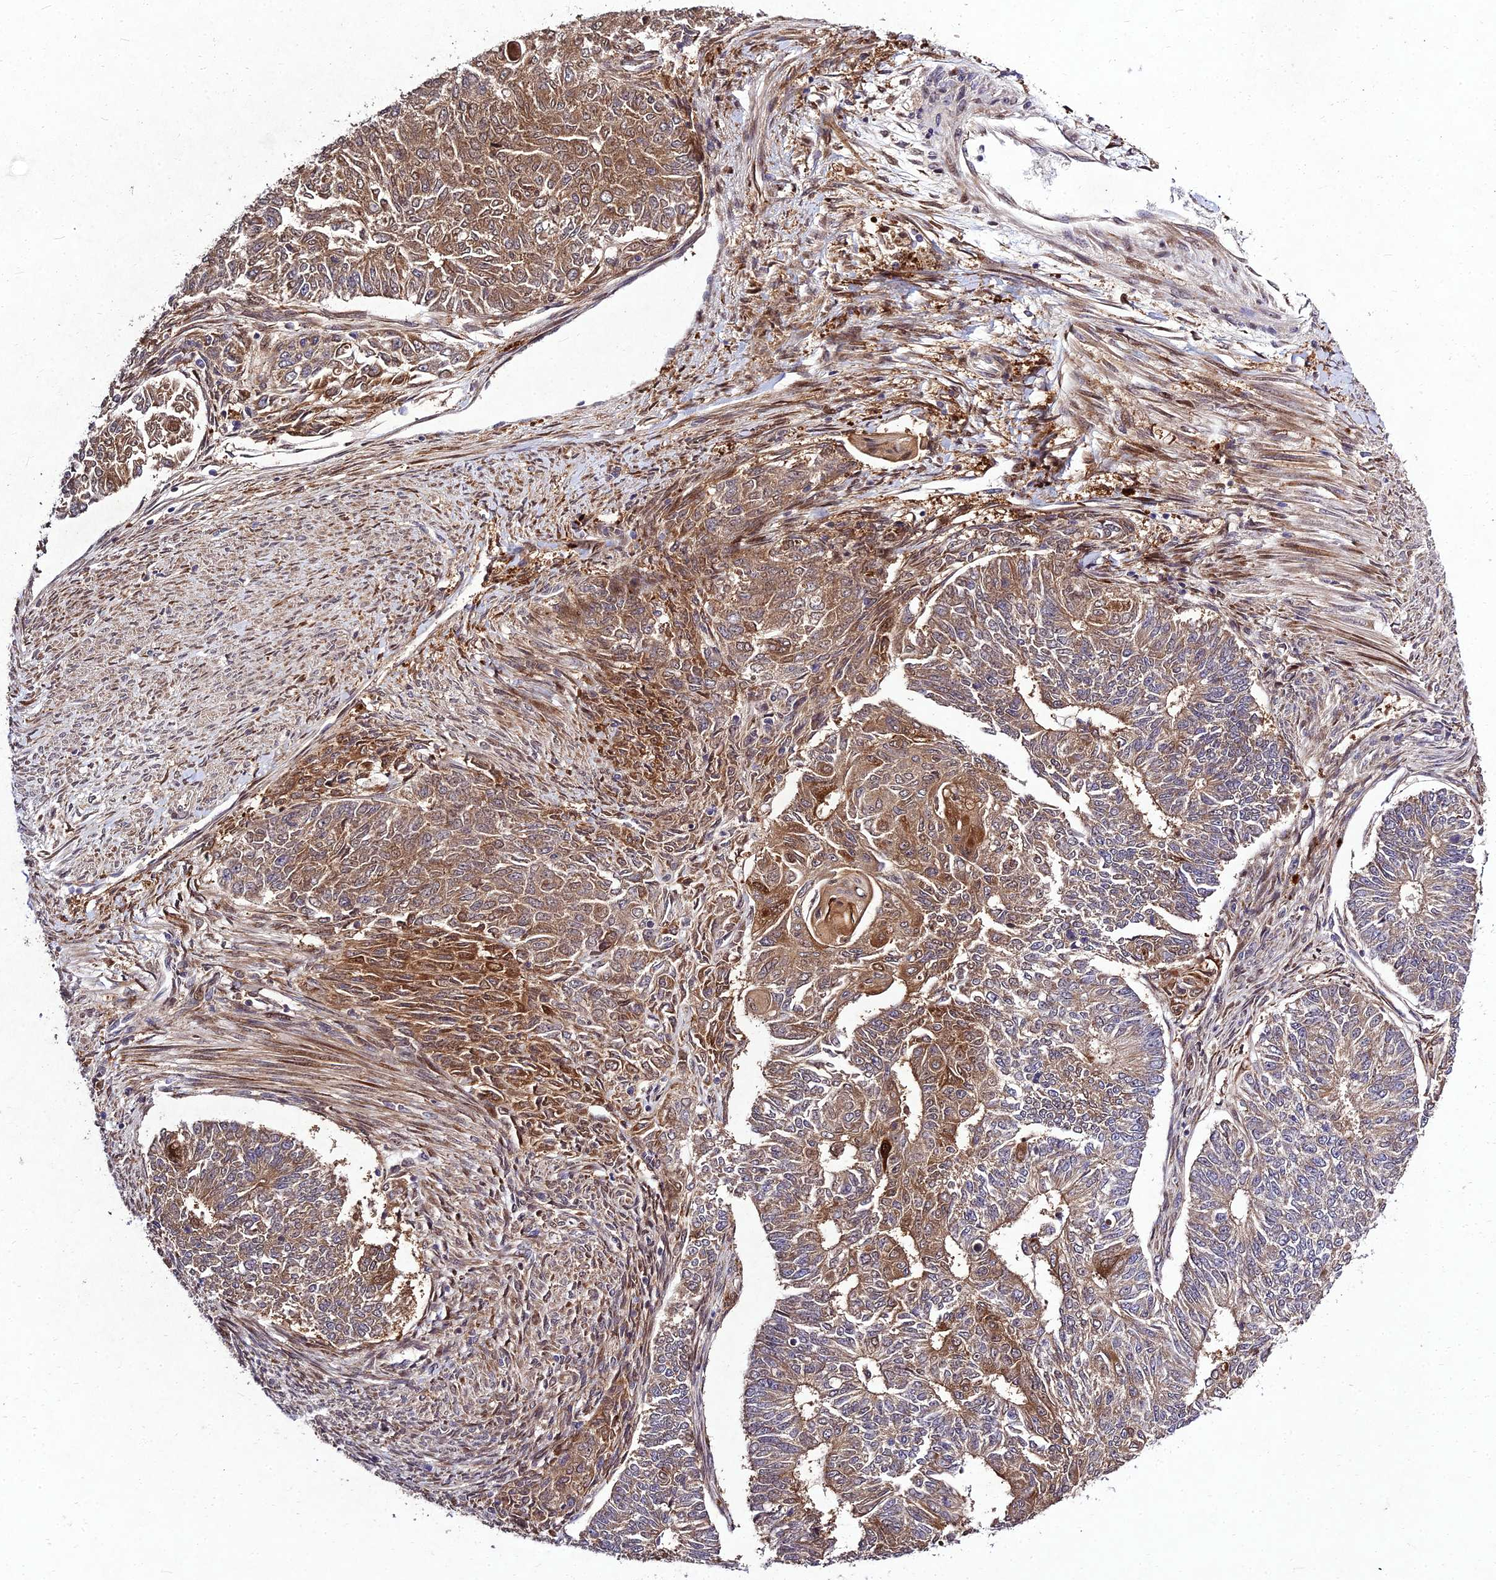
{"staining": {"intensity": "moderate", "quantity": ">75%", "location": "cytoplasmic/membranous"}, "tissue": "endometrial cancer", "cell_type": "Tumor cells", "image_type": "cancer", "snomed": [{"axis": "morphology", "description": "Adenocarcinoma, NOS"}, {"axis": "topography", "description": "Endometrium"}], "caption": "IHC (DAB (3,3'-diaminobenzidine)) staining of adenocarcinoma (endometrial) exhibits moderate cytoplasmic/membranous protein expression in approximately >75% of tumor cells.", "gene": "MKKS", "patient": {"sex": "female", "age": 32}}